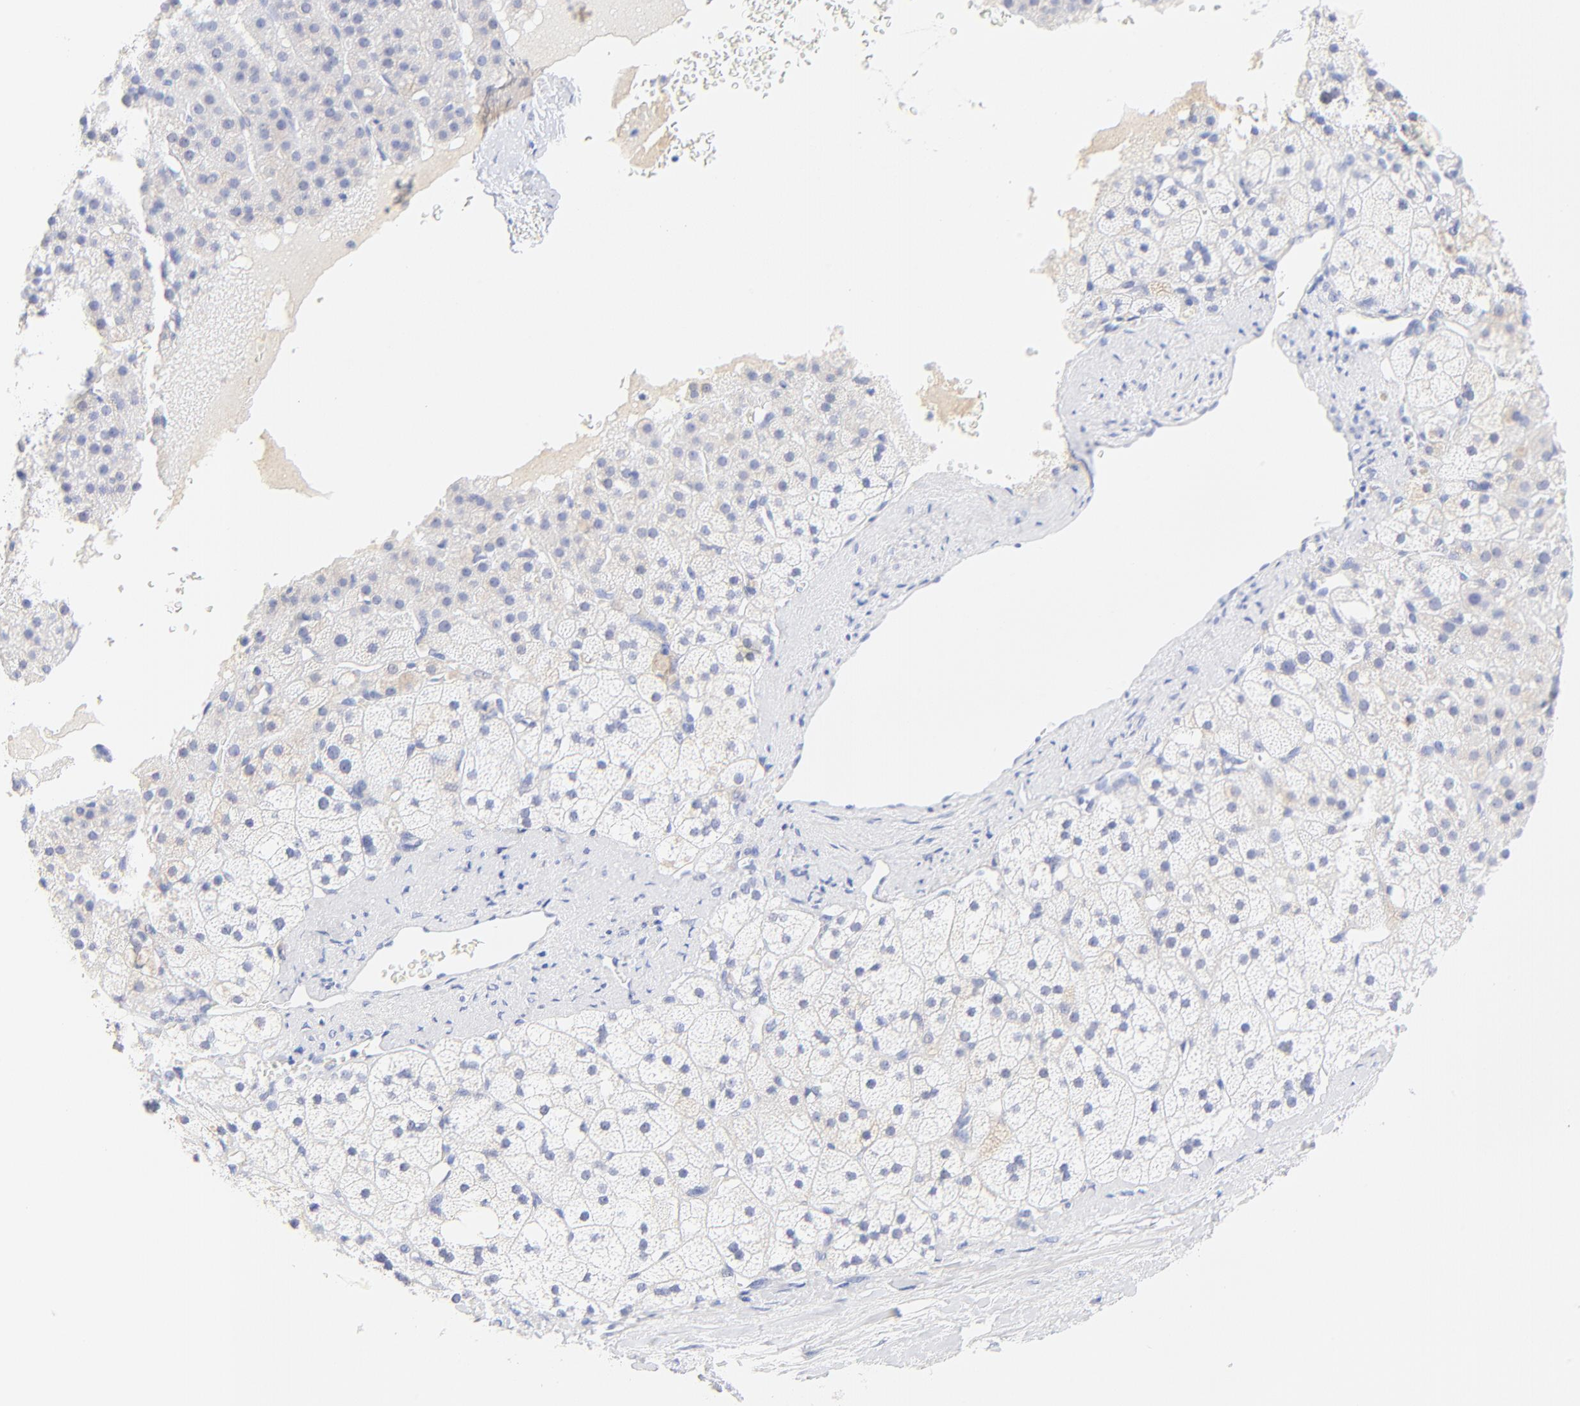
{"staining": {"intensity": "negative", "quantity": "none", "location": "none"}, "tissue": "adrenal gland", "cell_type": "Glandular cells", "image_type": "normal", "snomed": [{"axis": "morphology", "description": "Normal tissue, NOS"}, {"axis": "topography", "description": "Adrenal gland"}], "caption": "High power microscopy photomicrograph of an immunohistochemistry (IHC) micrograph of benign adrenal gland, revealing no significant expression in glandular cells. (Immunohistochemistry (ihc), brightfield microscopy, high magnification).", "gene": "SULT4A1", "patient": {"sex": "male", "age": 35}}